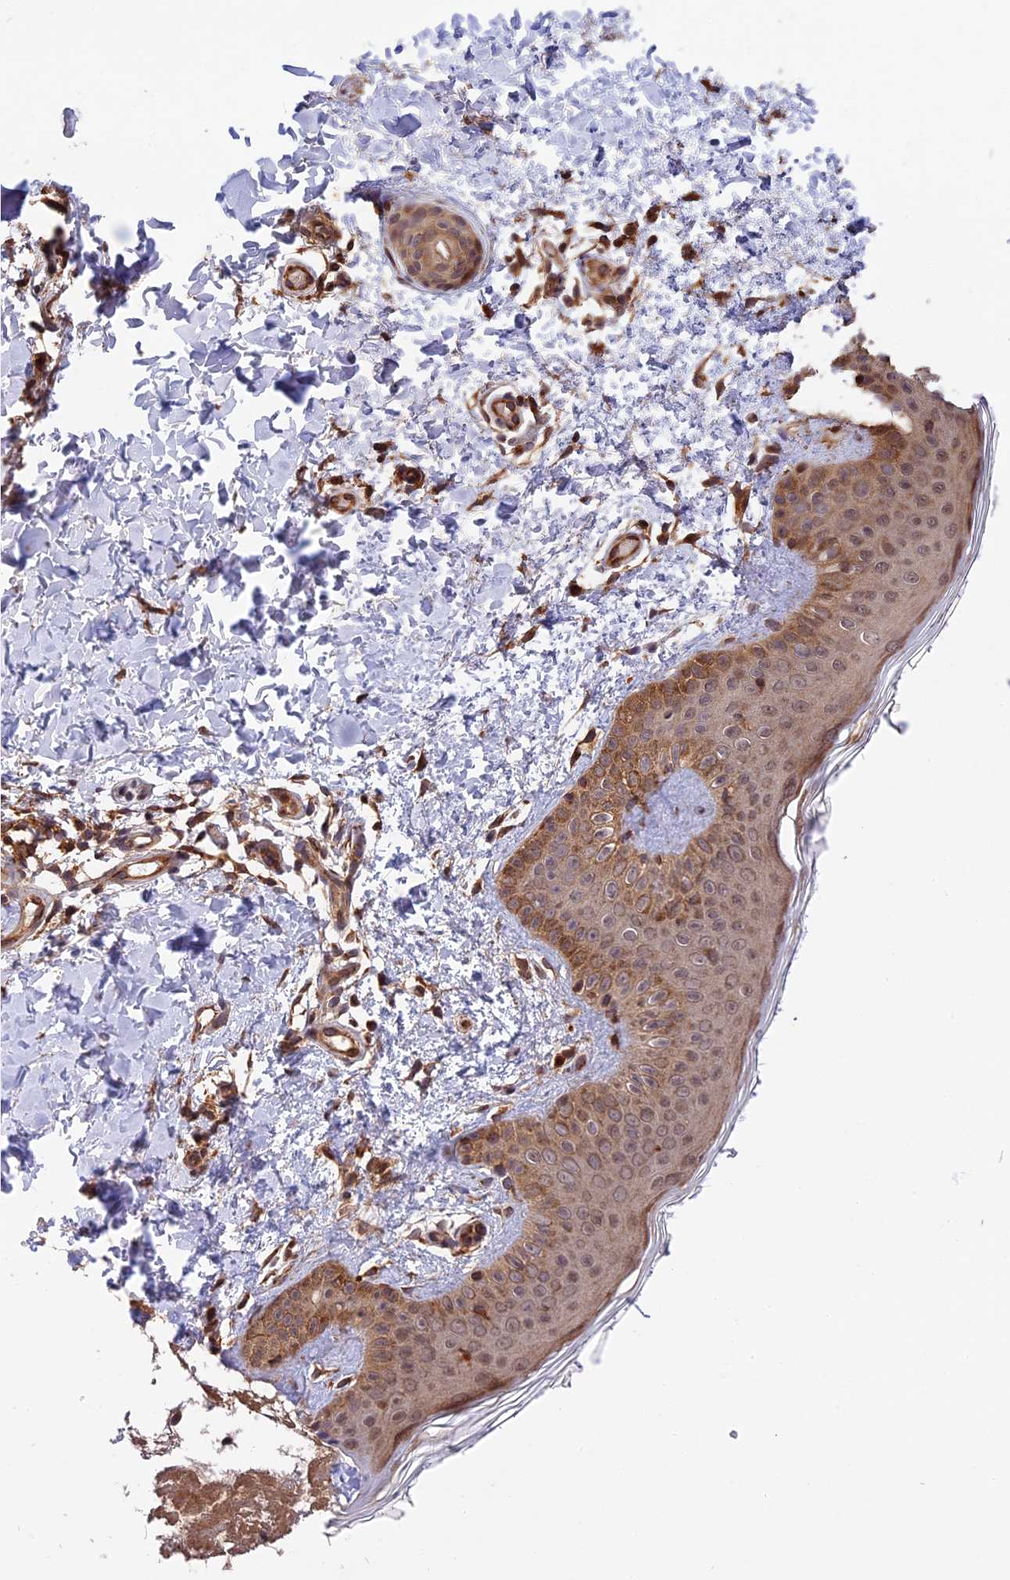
{"staining": {"intensity": "strong", "quantity": ">75%", "location": "cytoplasmic/membranous,nuclear"}, "tissue": "skin", "cell_type": "Fibroblasts", "image_type": "normal", "snomed": [{"axis": "morphology", "description": "Normal tissue, NOS"}, {"axis": "topography", "description": "Skin"}], "caption": "Skin stained with IHC shows strong cytoplasmic/membranous,nuclear expression in approximately >75% of fibroblasts.", "gene": "ESCO1", "patient": {"sex": "male", "age": 36}}